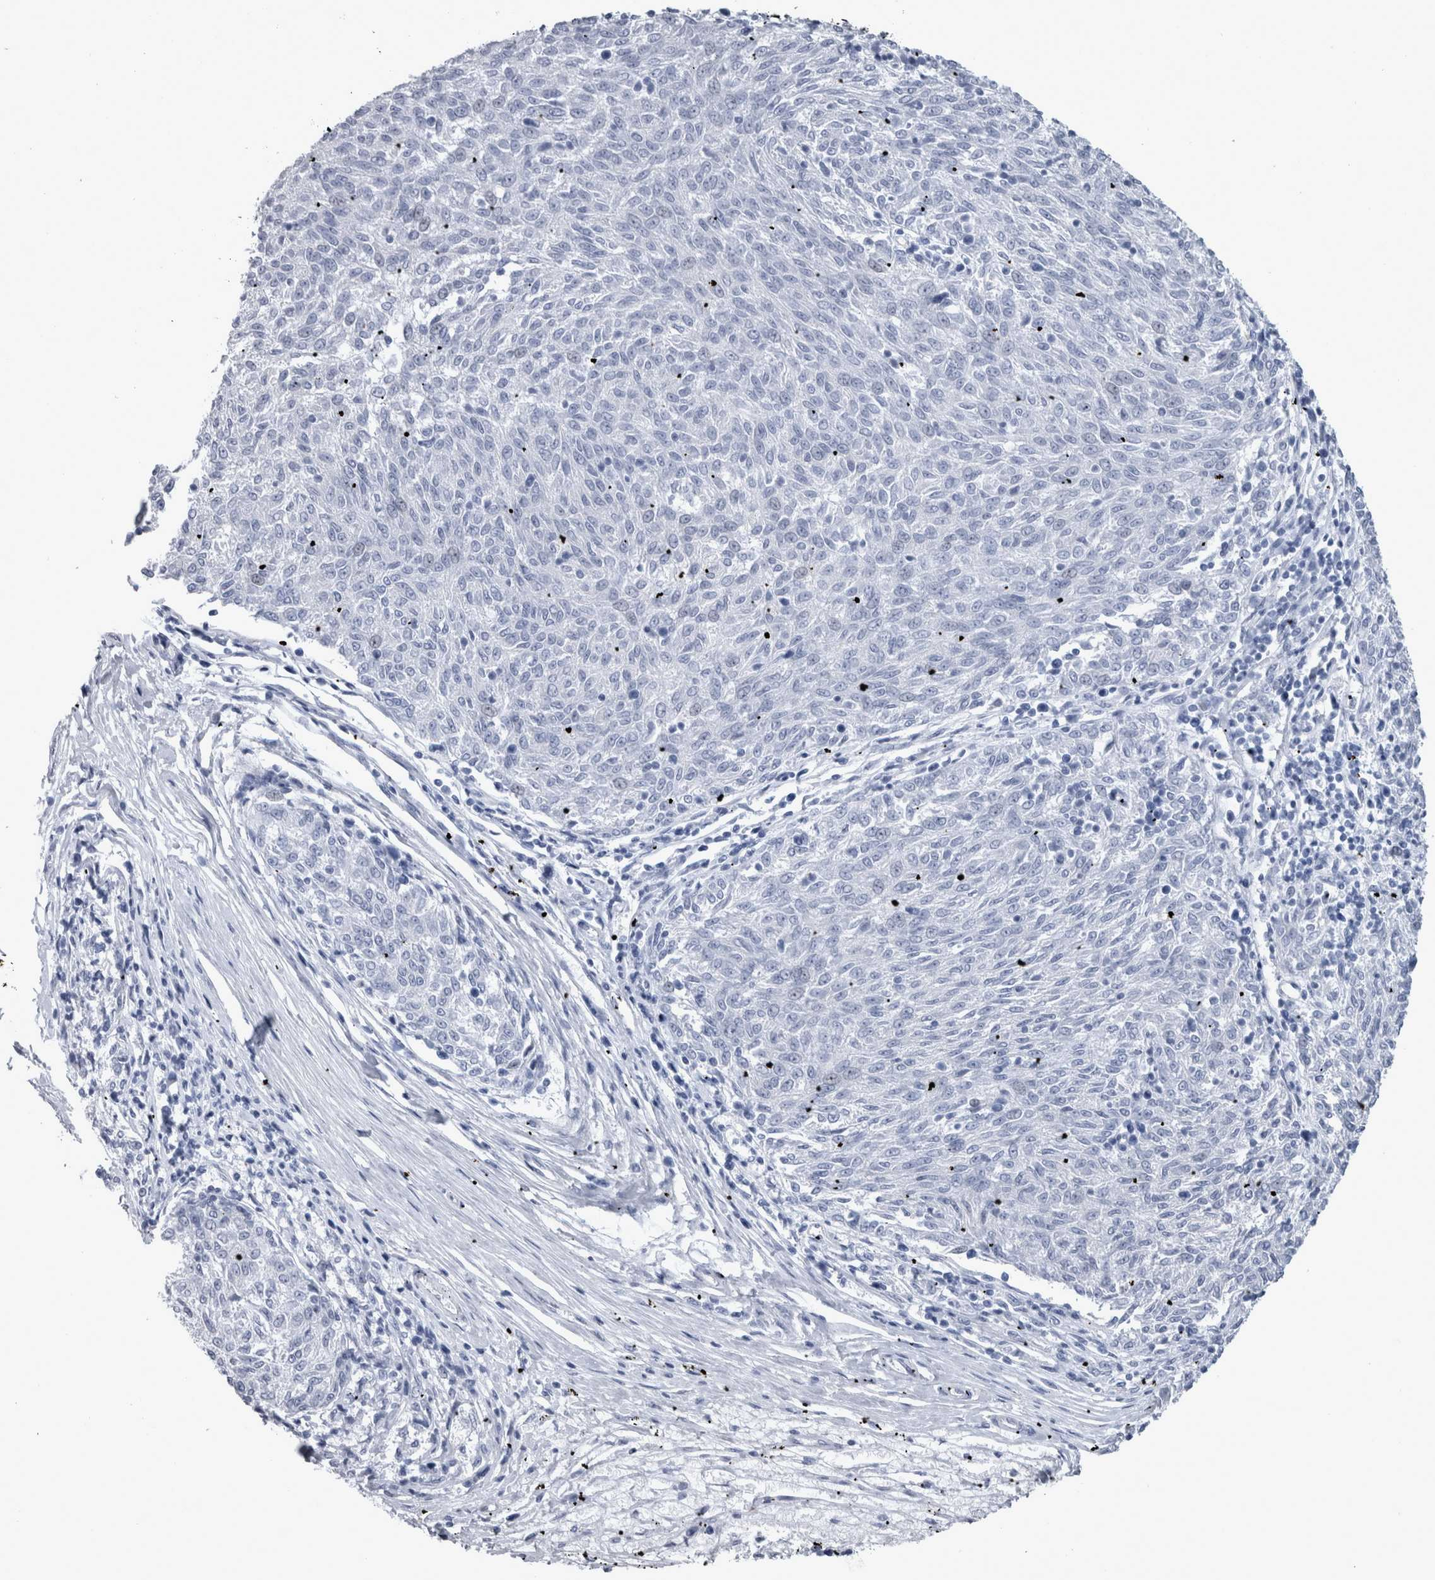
{"staining": {"intensity": "negative", "quantity": "none", "location": "none"}, "tissue": "melanoma", "cell_type": "Tumor cells", "image_type": "cancer", "snomed": [{"axis": "morphology", "description": "Malignant melanoma, NOS"}, {"axis": "topography", "description": "Skin"}], "caption": "The image demonstrates no significant staining in tumor cells of malignant melanoma. (Immunohistochemistry (ihc), brightfield microscopy, high magnification).", "gene": "VWDE", "patient": {"sex": "female", "age": 72}}